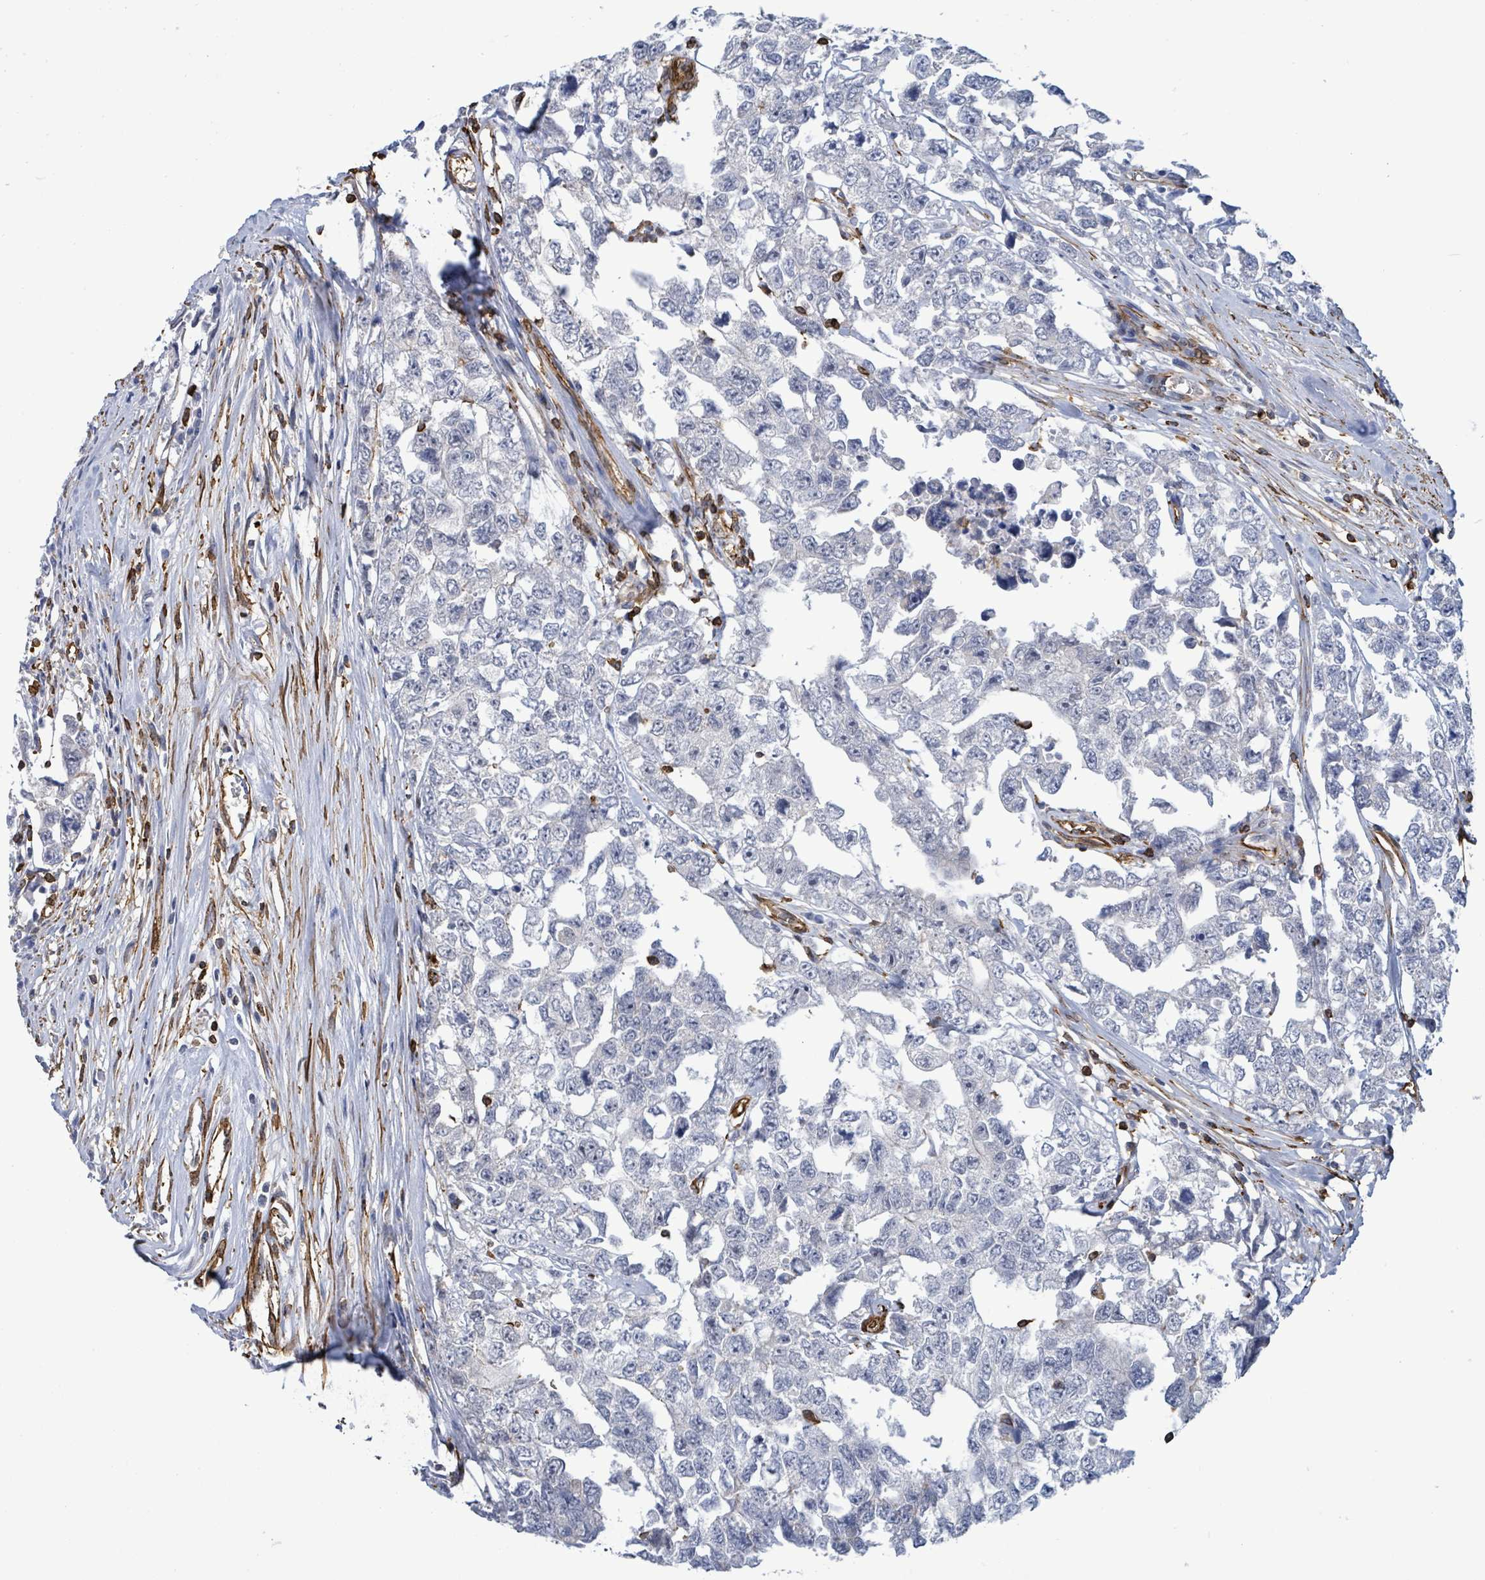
{"staining": {"intensity": "negative", "quantity": "none", "location": "none"}, "tissue": "testis cancer", "cell_type": "Tumor cells", "image_type": "cancer", "snomed": [{"axis": "morphology", "description": "Carcinoma, Embryonal, NOS"}, {"axis": "topography", "description": "Testis"}], "caption": "DAB immunohistochemical staining of embryonal carcinoma (testis) exhibits no significant expression in tumor cells.", "gene": "PRKRIP1", "patient": {"sex": "male", "age": 22}}